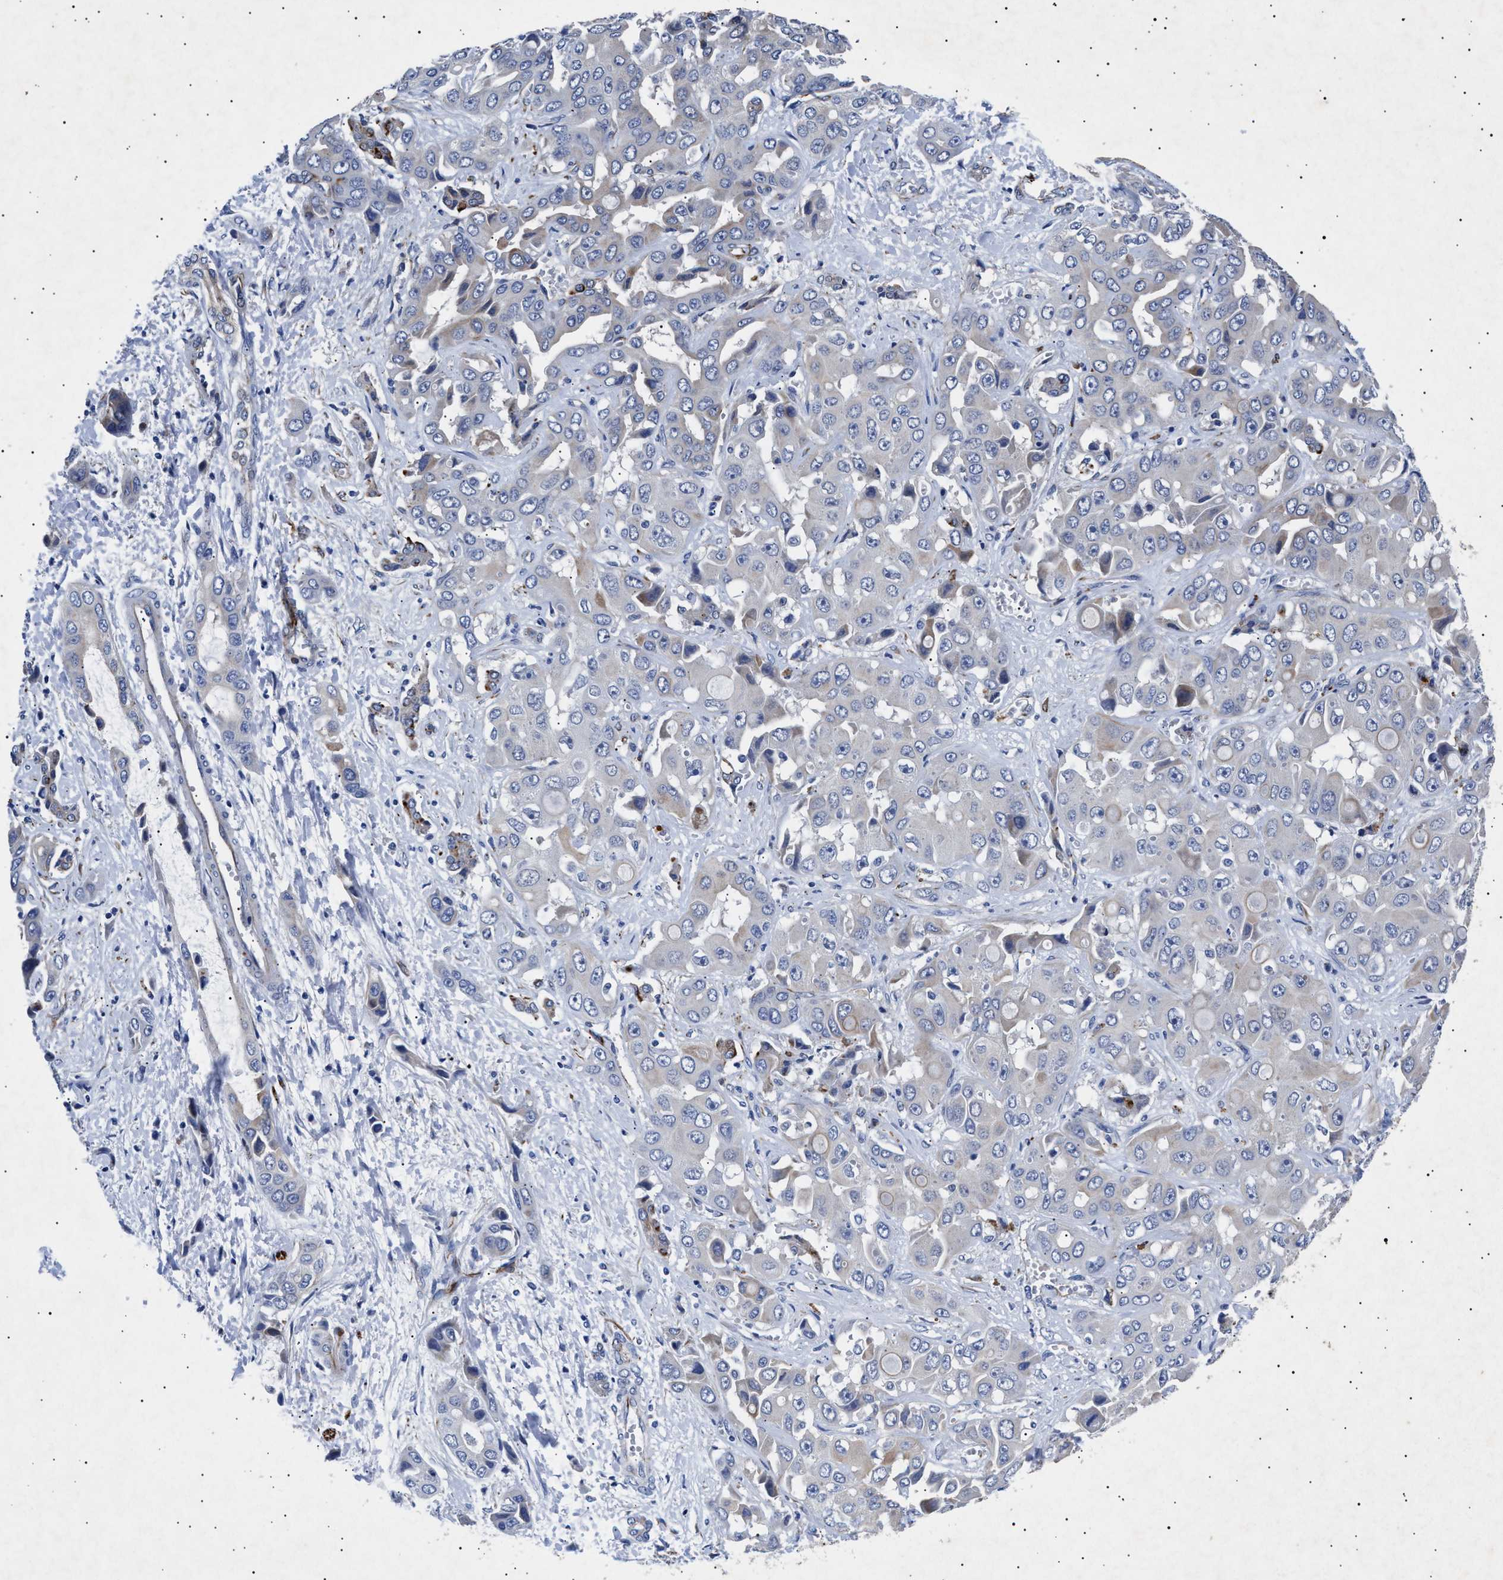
{"staining": {"intensity": "negative", "quantity": "none", "location": "none"}, "tissue": "liver cancer", "cell_type": "Tumor cells", "image_type": "cancer", "snomed": [{"axis": "morphology", "description": "Cholangiocarcinoma"}, {"axis": "topography", "description": "Liver"}], "caption": "IHC image of neoplastic tissue: liver cholangiocarcinoma stained with DAB reveals no significant protein expression in tumor cells.", "gene": "OLFML2A", "patient": {"sex": "female", "age": 52}}